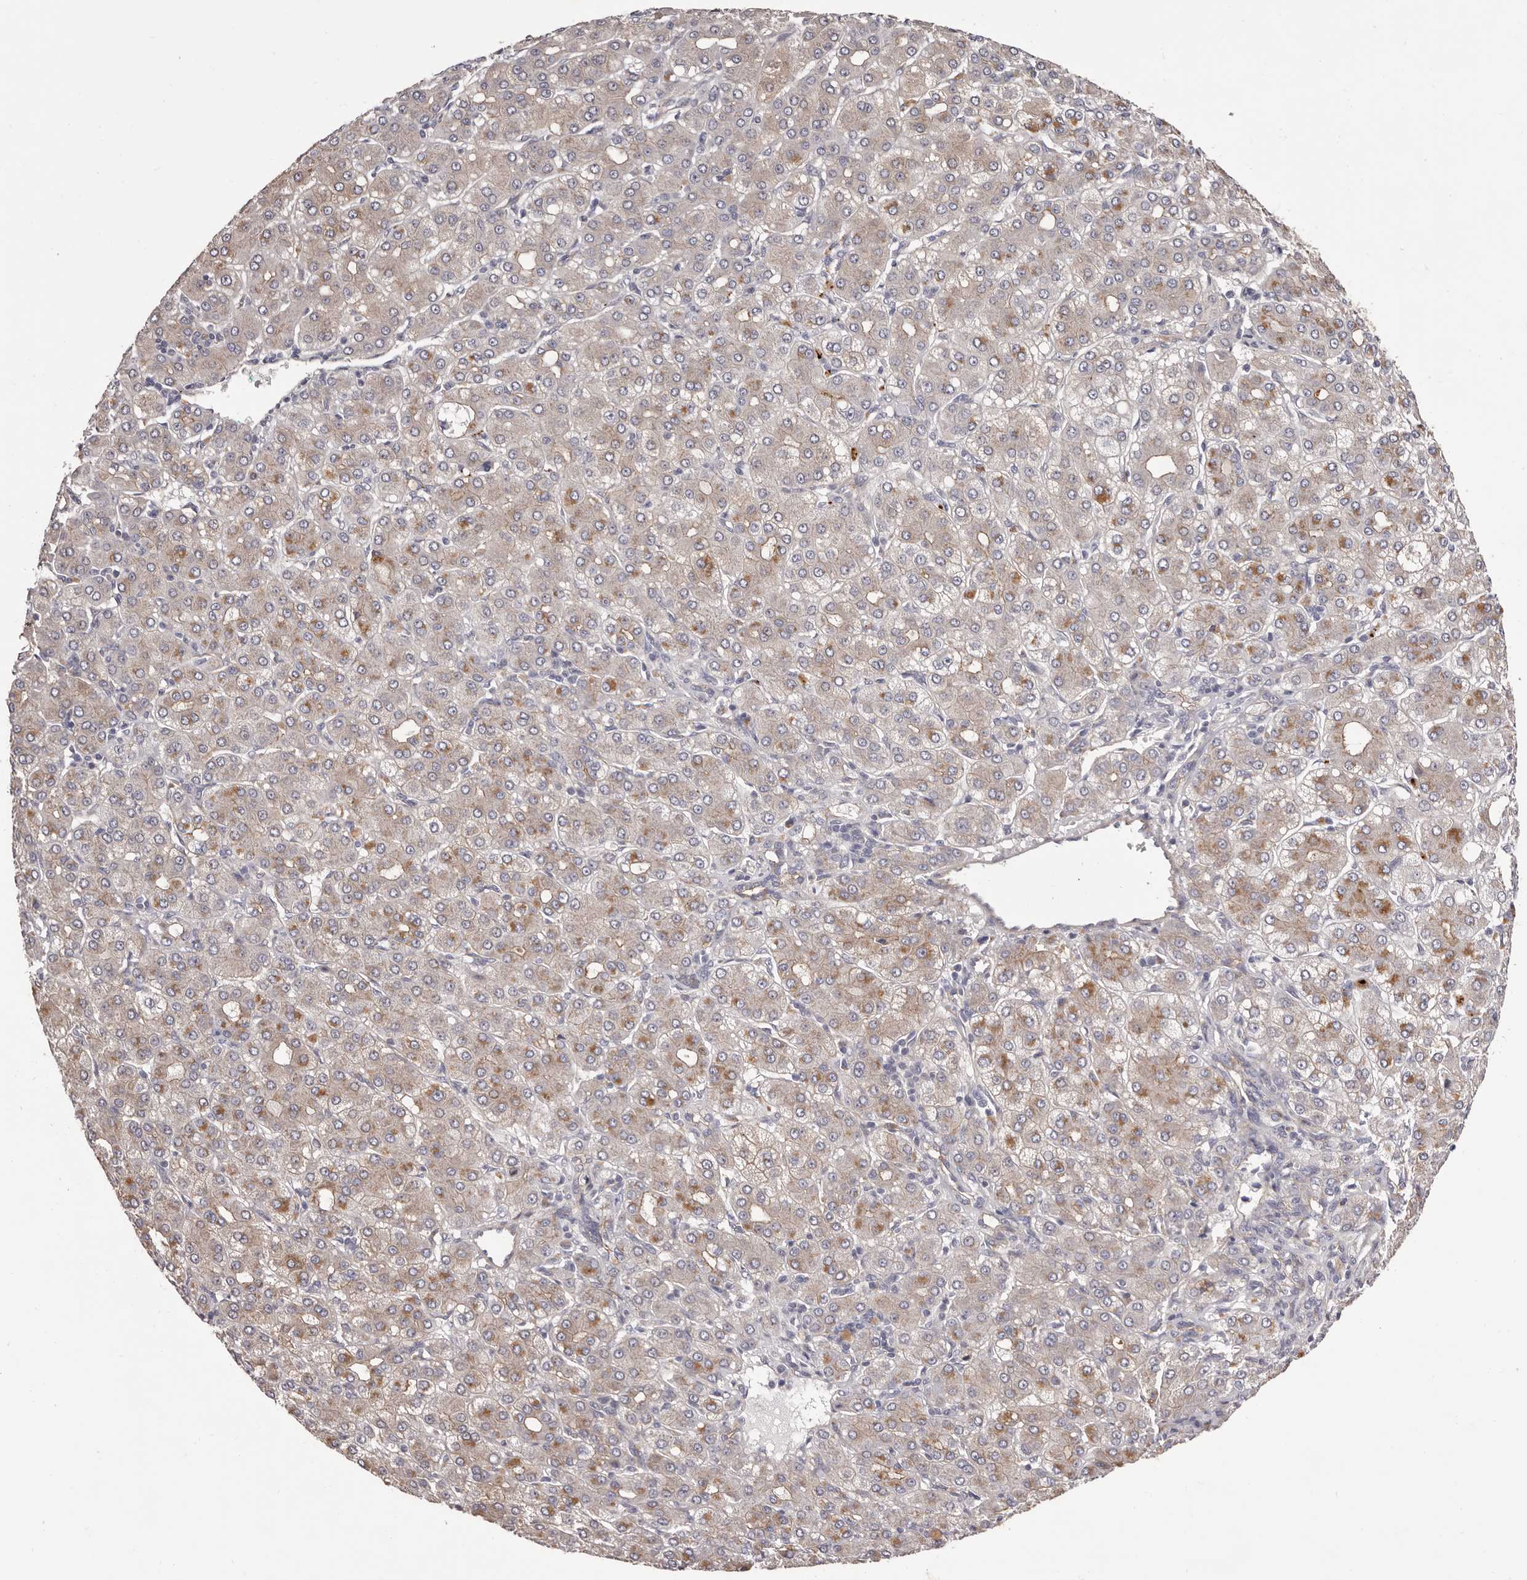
{"staining": {"intensity": "moderate", "quantity": "25%-75%", "location": "cytoplasmic/membranous"}, "tissue": "liver cancer", "cell_type": "Tumor cells", "image_type": "cancer", "snomed": [{"axis": "morphology", "description": "Carcinoma, Hepatocellular, NOS"}, {"axis": "topography", "description": "Liver"}], "caption": "Immunohistochemistry of hepatocellular carcinoma (liver) demonstrates medium levels of moderate cytoplasmic/membranous expression in about 25%-75% of tumor cells.", "gene": "PEG10", "patient": {"sex": "male", "age": 65}}